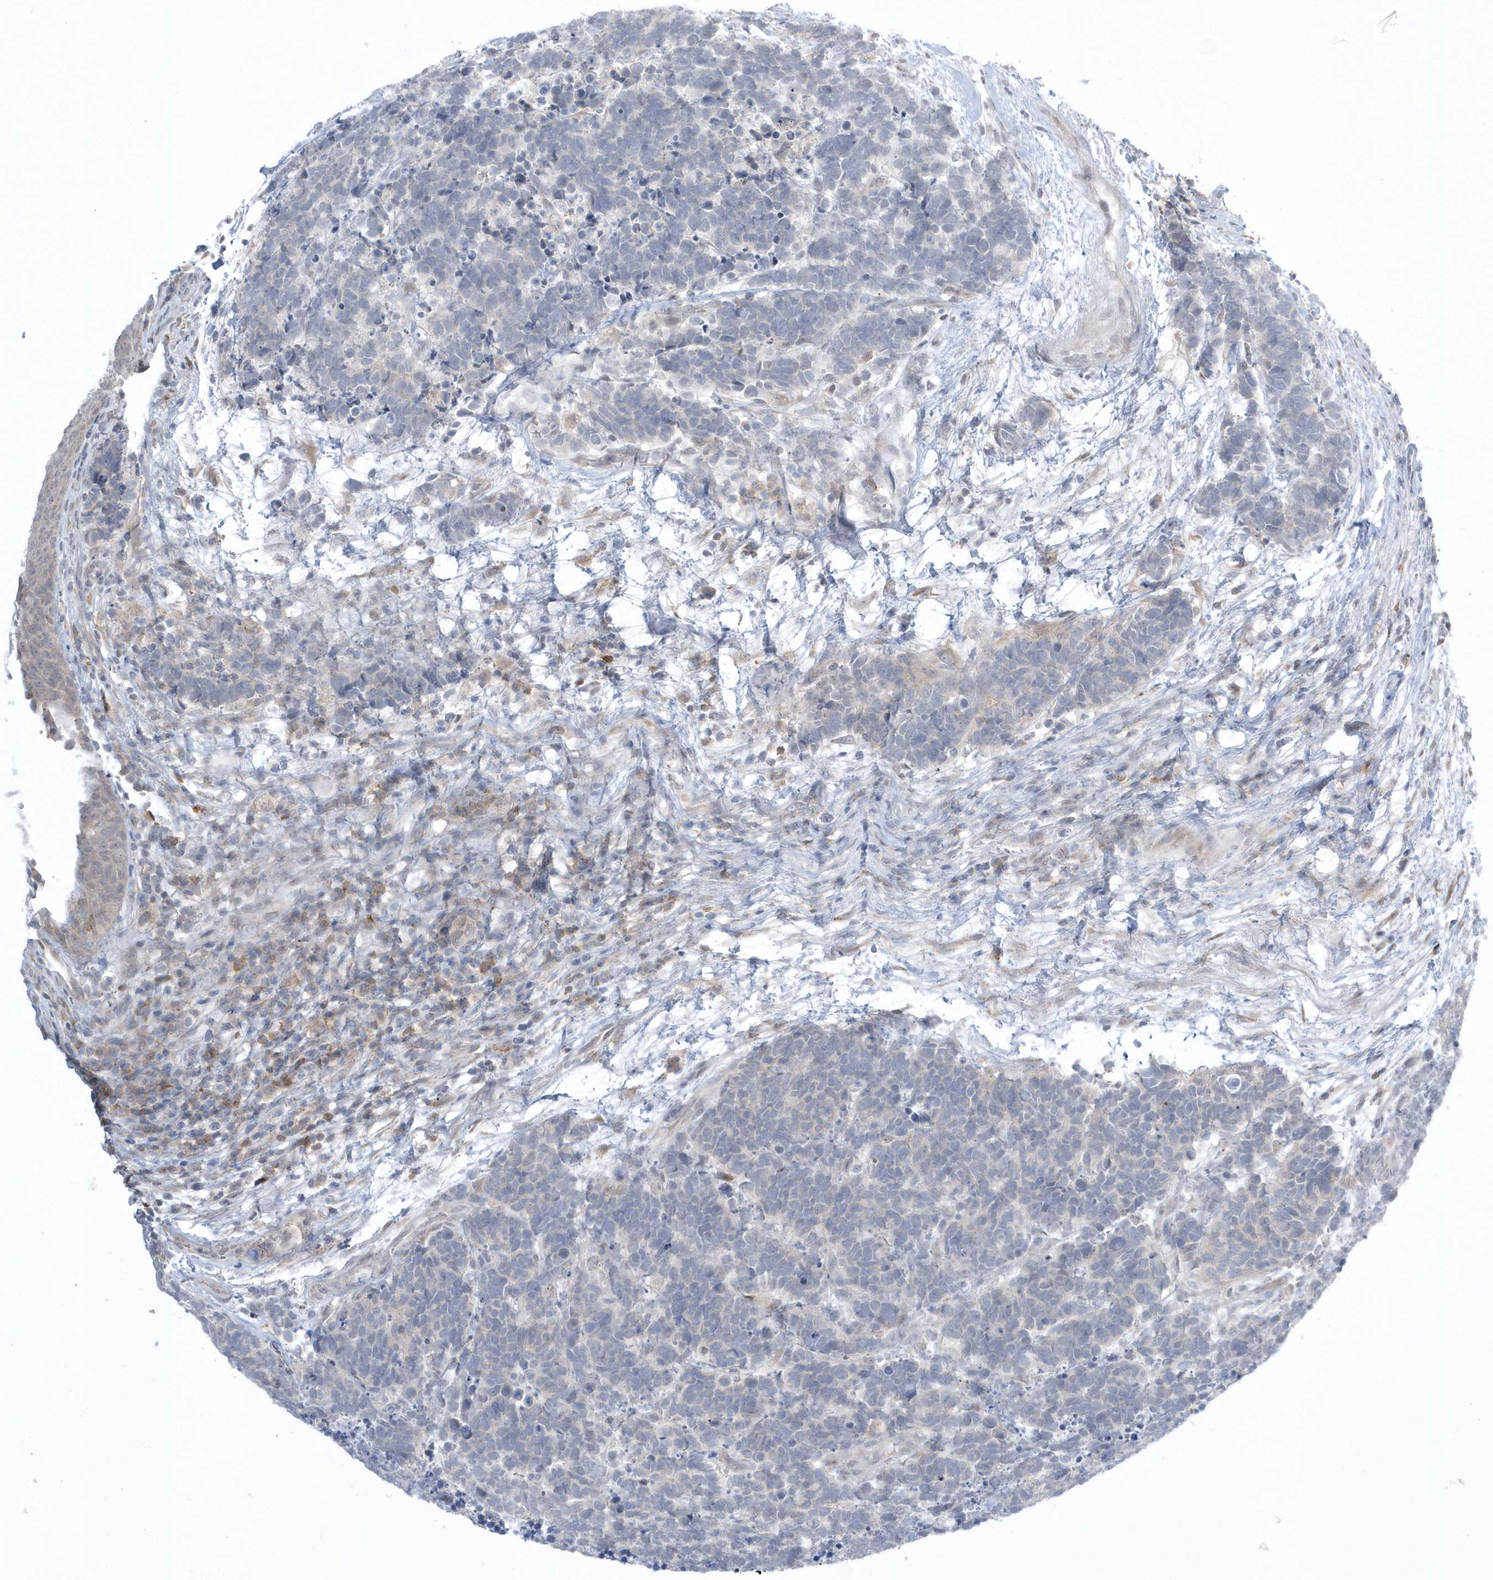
{"staining": {"intensity": "negative", "quantity": "none", "location": "none"}, "tissue": "carcinoid", "cell_type": "Tumor cells", "image_type": "cancer", "snomed": [{"axis": "morphology", "description": "Carcinoma, NOS"}, {"axis": "morphology", "description": "Carcinoid, malignant, NOS"}, {"axis": "topography", "description": "Urinary bladder"}], "caption": "A photomicrograph of human carcinoid (malignant) is negative for staining in tumor cells.", "gene": "ZC3H12D", "patient": {"sex": "male", "age": 57}}